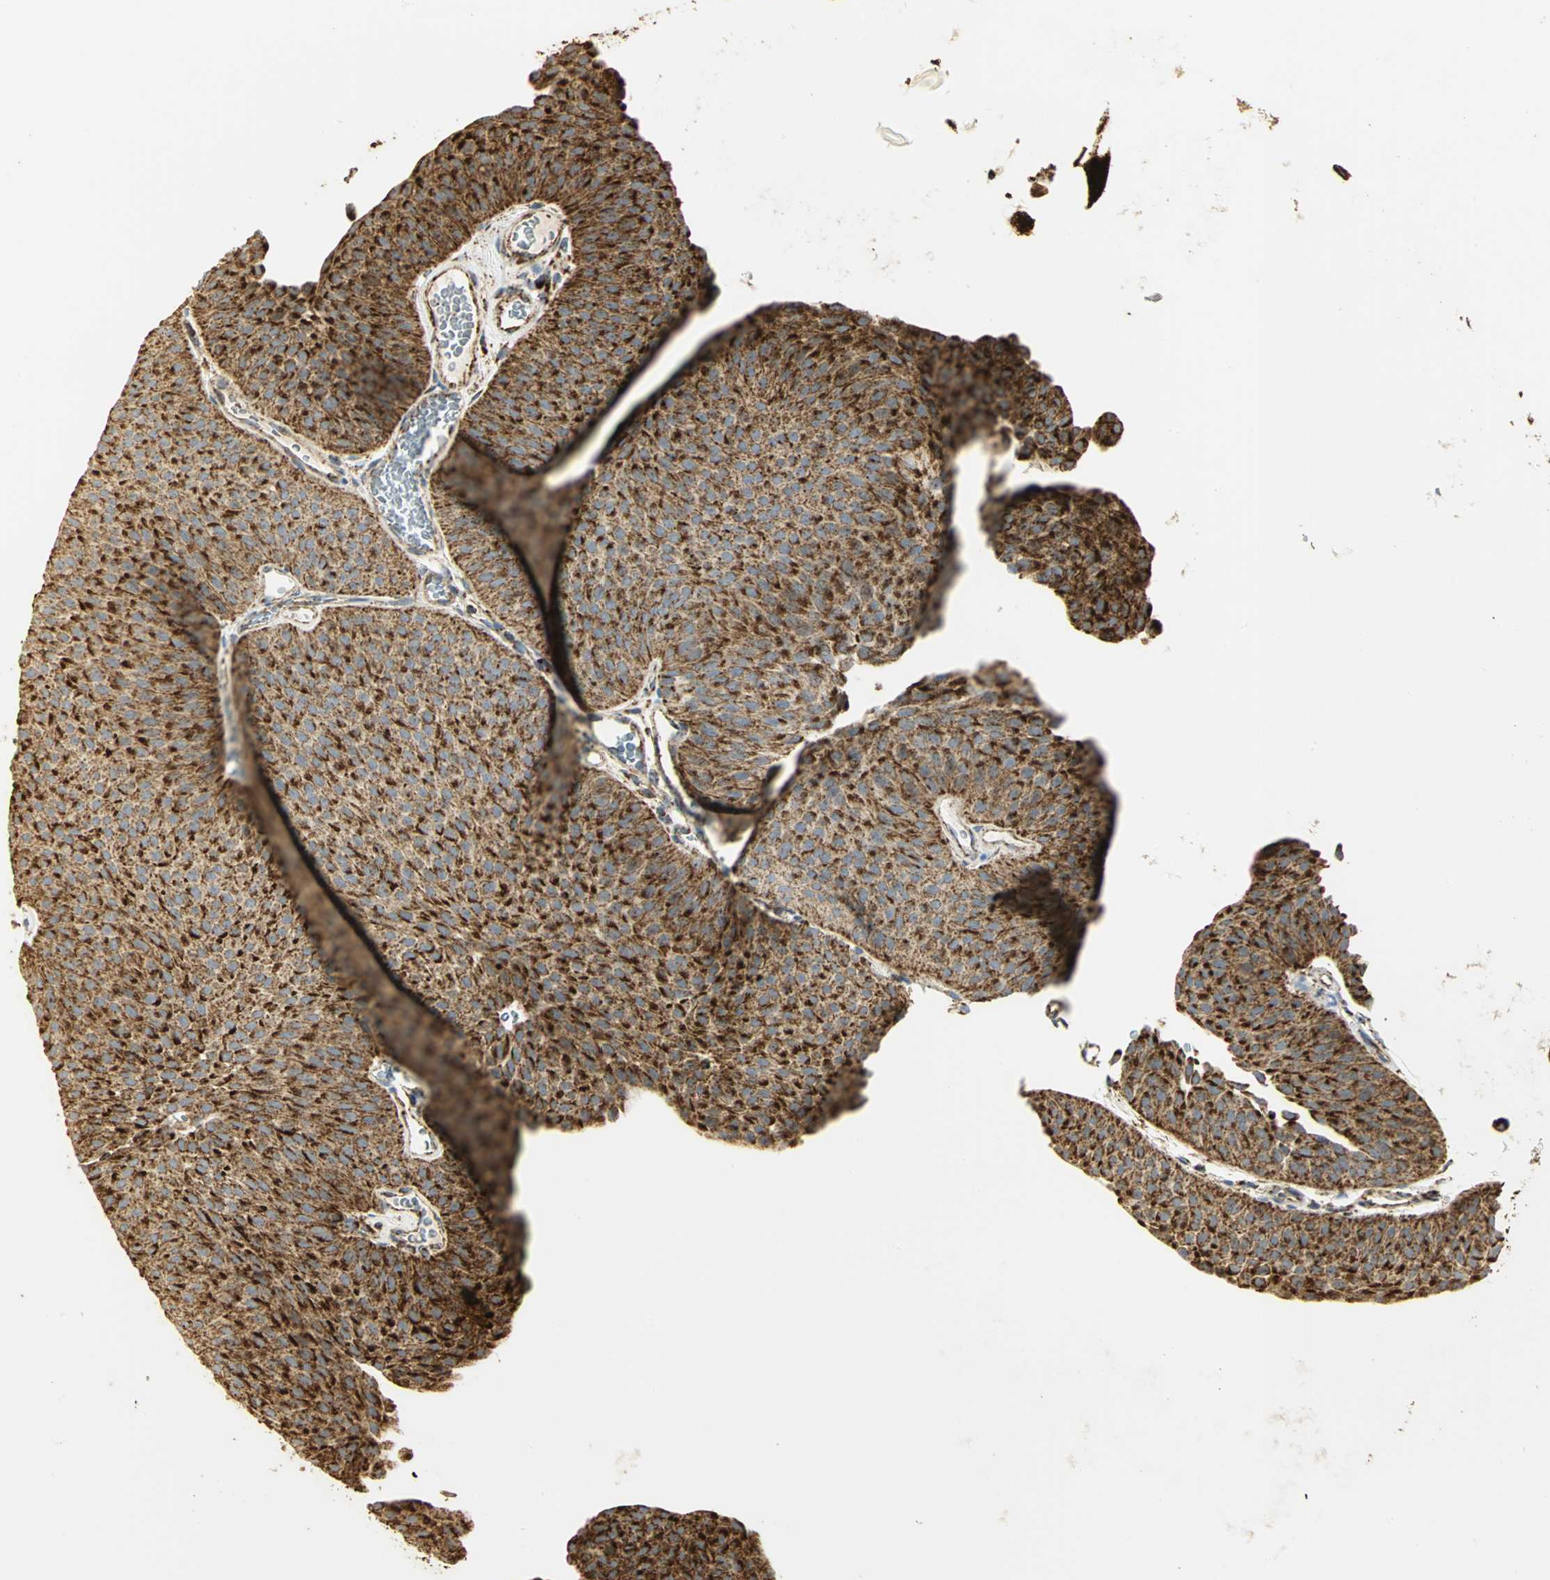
{"staining": {"intensity": "strong", "quantity": ">75%", "location": "cytoplasmic/membranous"}, "tissue": "urothelial cancer", "cell_type": "Tumor cells", "image_type": "cancer", "snomed": [{"axis": "morphology", "description": "Urothelial carcinoma, Low grade"}, {"axis": "topography", "description": "Urinary bladder"}], "caption": "Urothelial carcinoma (low-grade) was stained to show a protein in brown. There is high levels of strong cytoplasmic/membranous staining in about >75% of tumor cells.", "gene": "VDAC1", "patient": {"sex": "female", "age": 60}}